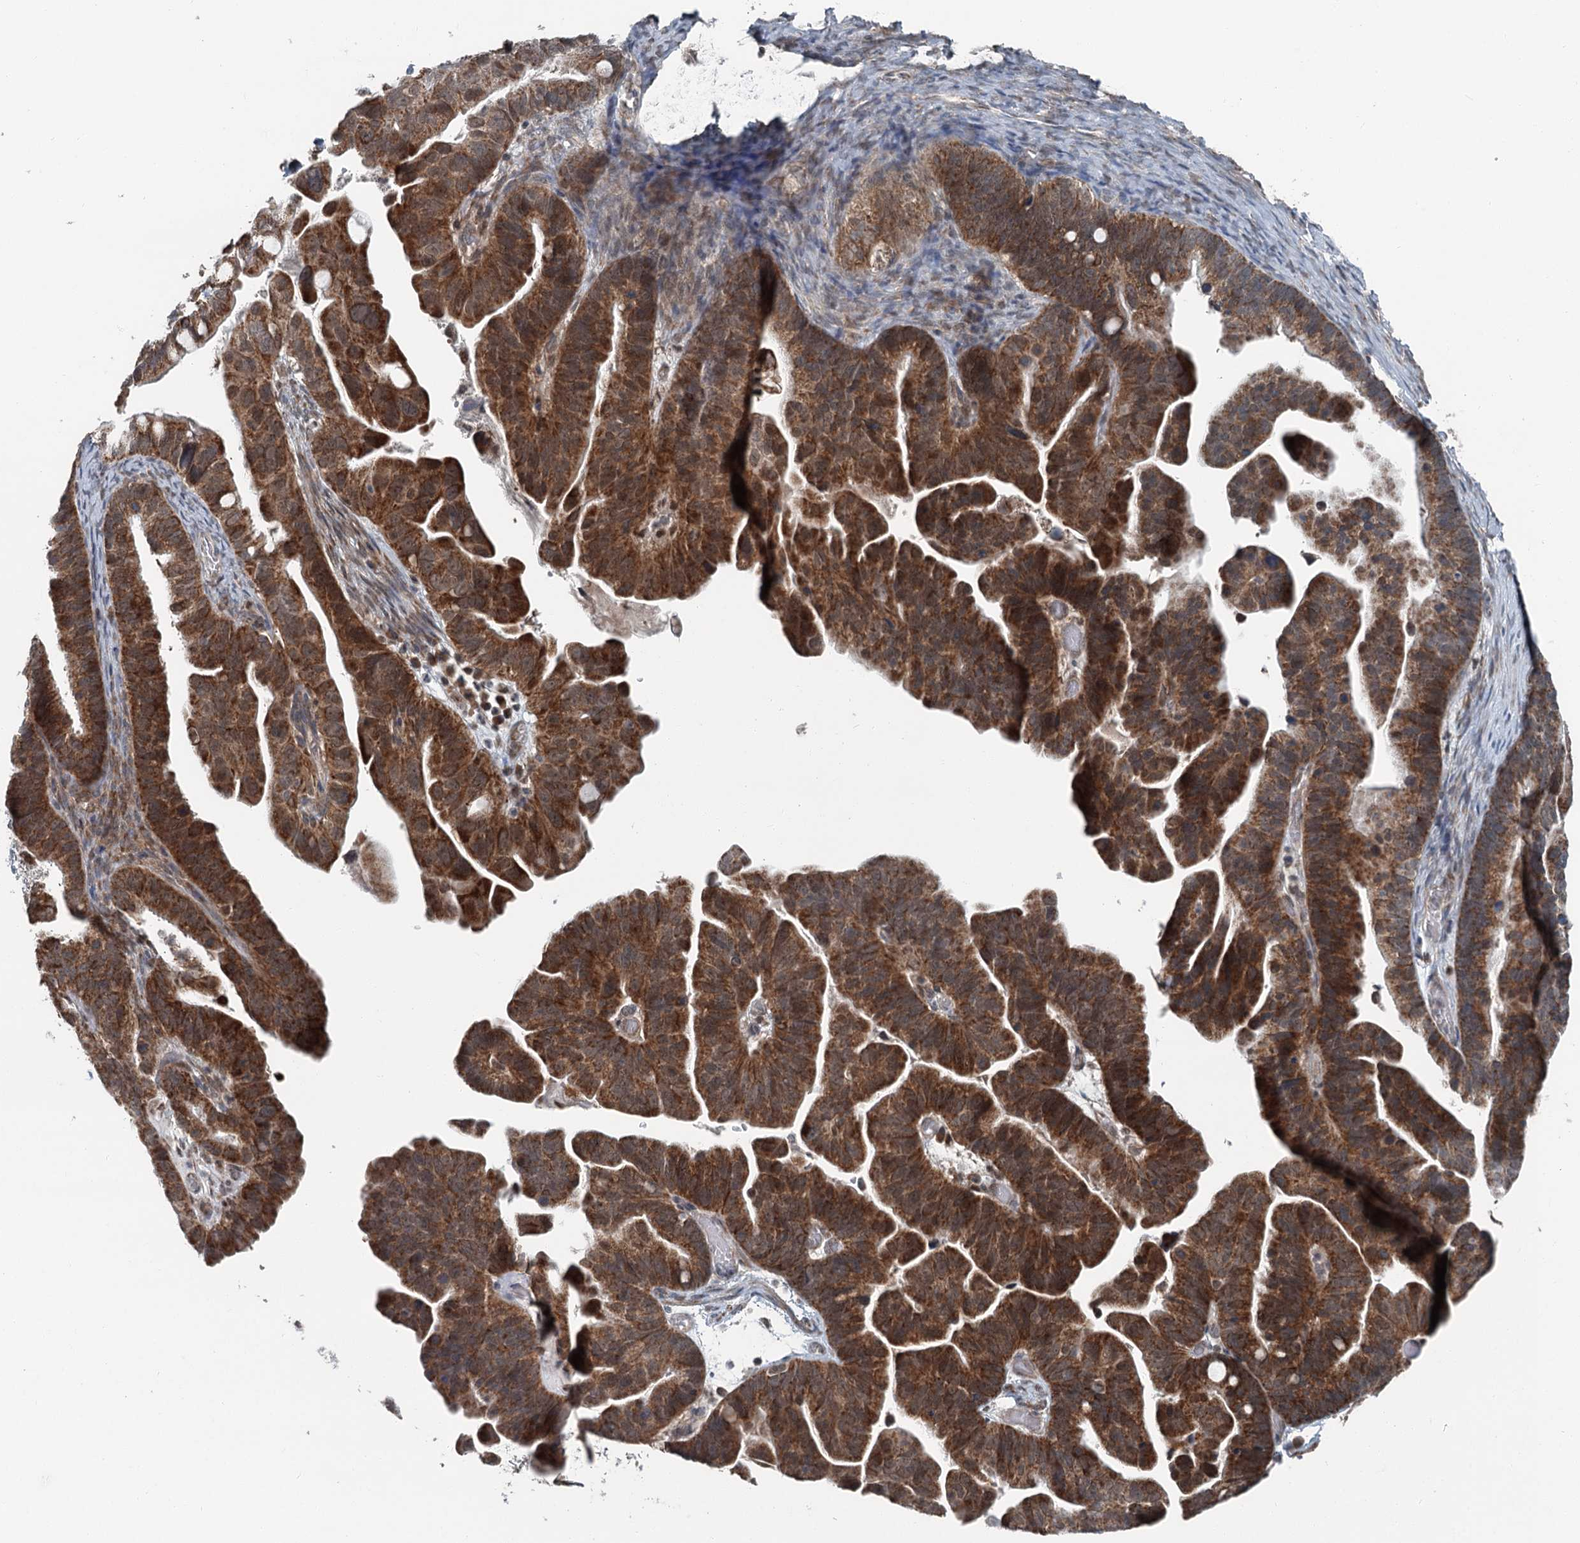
{"staining": {"intensity": "moderate", "quantity": ">75%", "location": "cytoplasmic/membranous"}, "tissue": "ovarian cancer", "cell_type": "Tumor cells", "image_type": "cancer", "snomed": [{"axis": "morphology", "description": "Cystadenocarcinoma, serous, NOS"}, {"axis": "topography", "description": "Ovary"}], "caption": "Ovarian cancer (serous cystadenocarcinoma) was stained to show a protein in brown. There is medium levels of moderate cytoplasmic/membranous staining in about >75% of tumor cells.", "gene": "WAPL", "patient": {"sex": "female", "age": 56}}